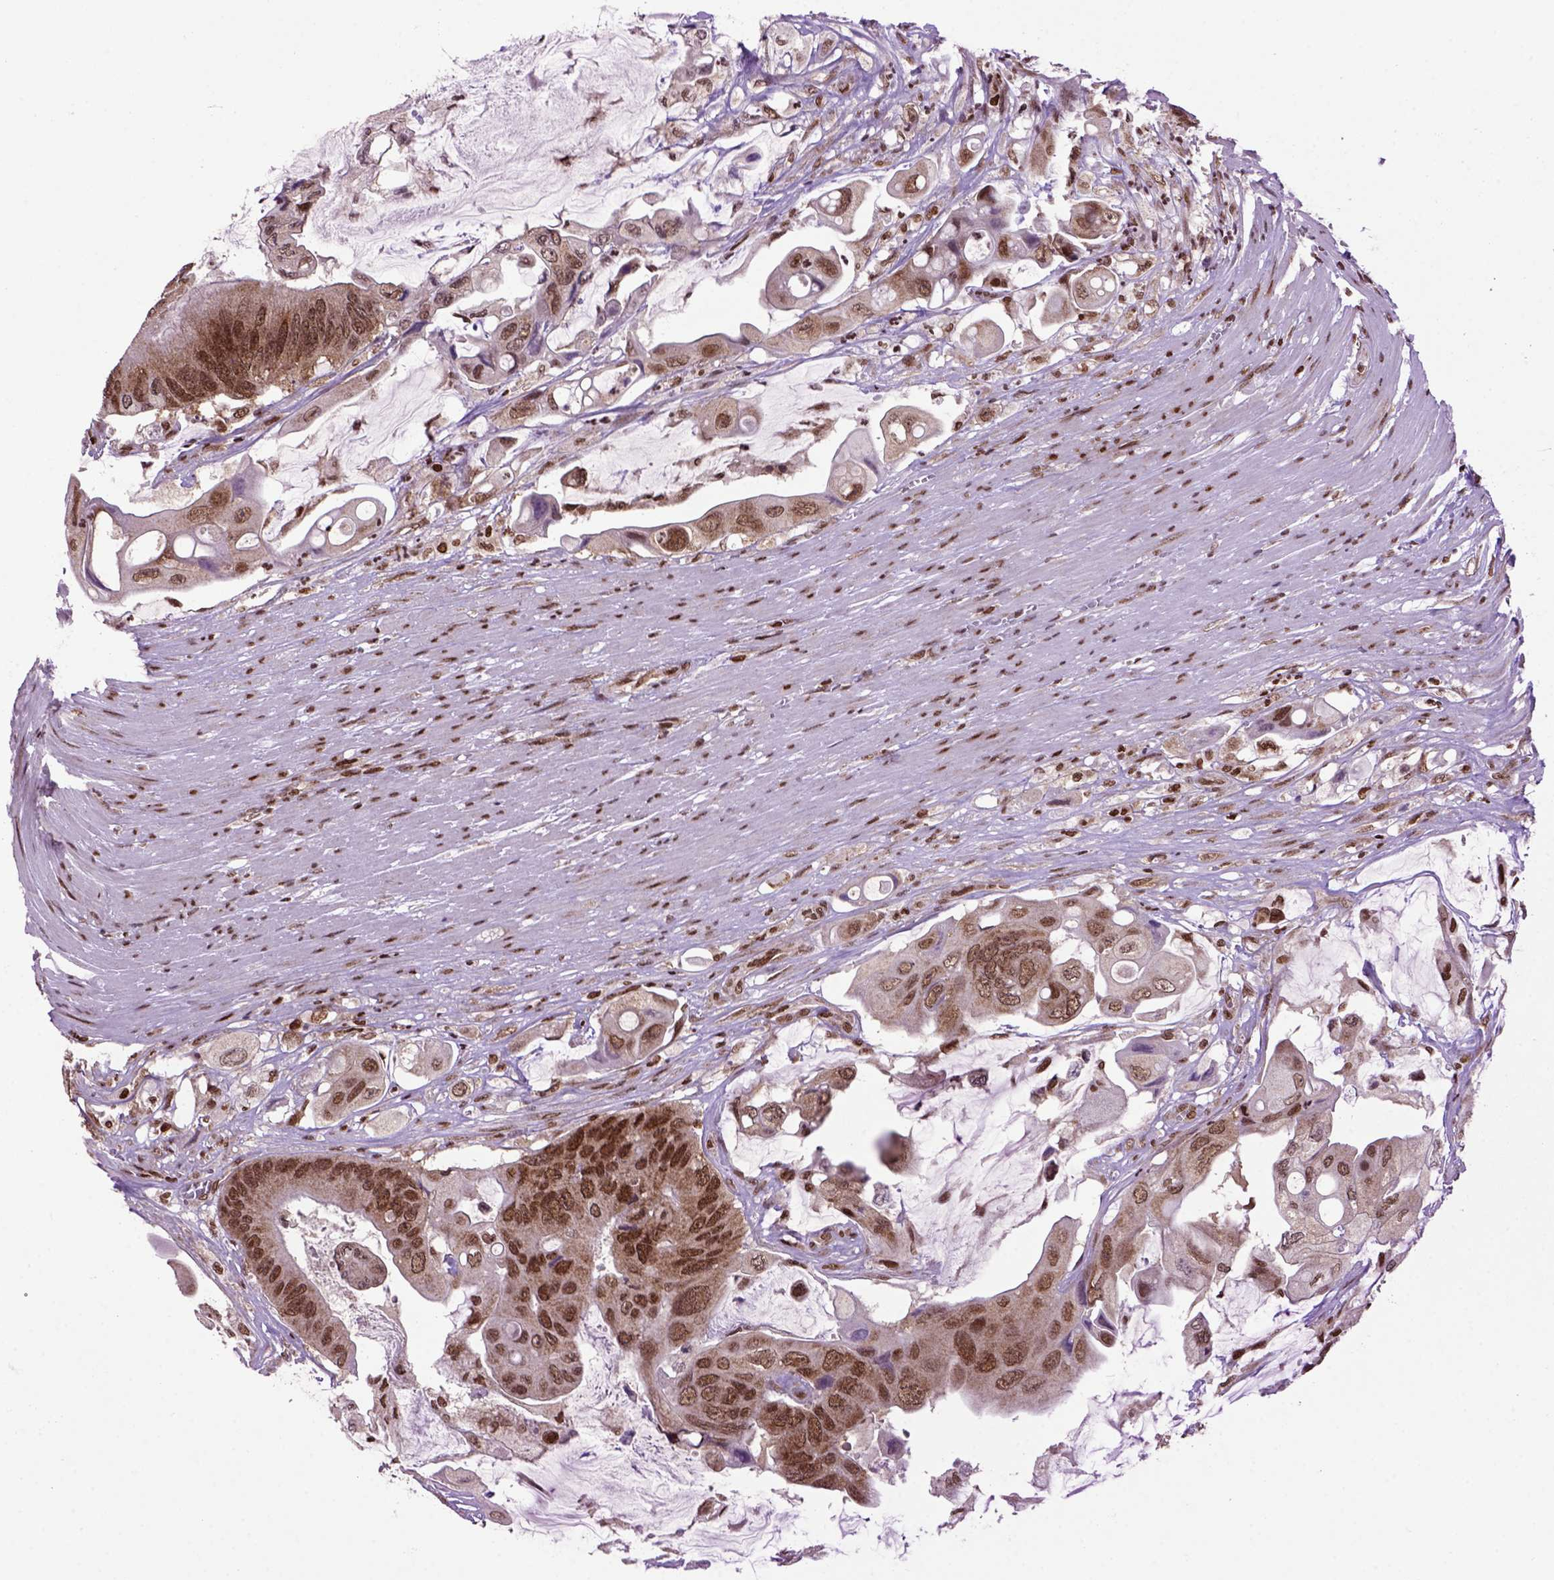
{"staining": {"intensity": "moderate", "quantity": ">75%", "location": "nuclear"}, "tissue": "colorectal cancer", "cell_type": "Tumor cells", "image_type": "cancer", "snomed": [{"axis": "morphology", "description": "Adenocarcinoma, NOS"}, {"axis": "topography", "description": "Rectum"}], "caption": "Protein expression analysis of human colorectal cancer (adenocarcinoma) reveals moderate nuclear expression in approximately >75% of tumor cells.", "gene": "CELF1", "patient": {"sex": "male", "age": 63}}